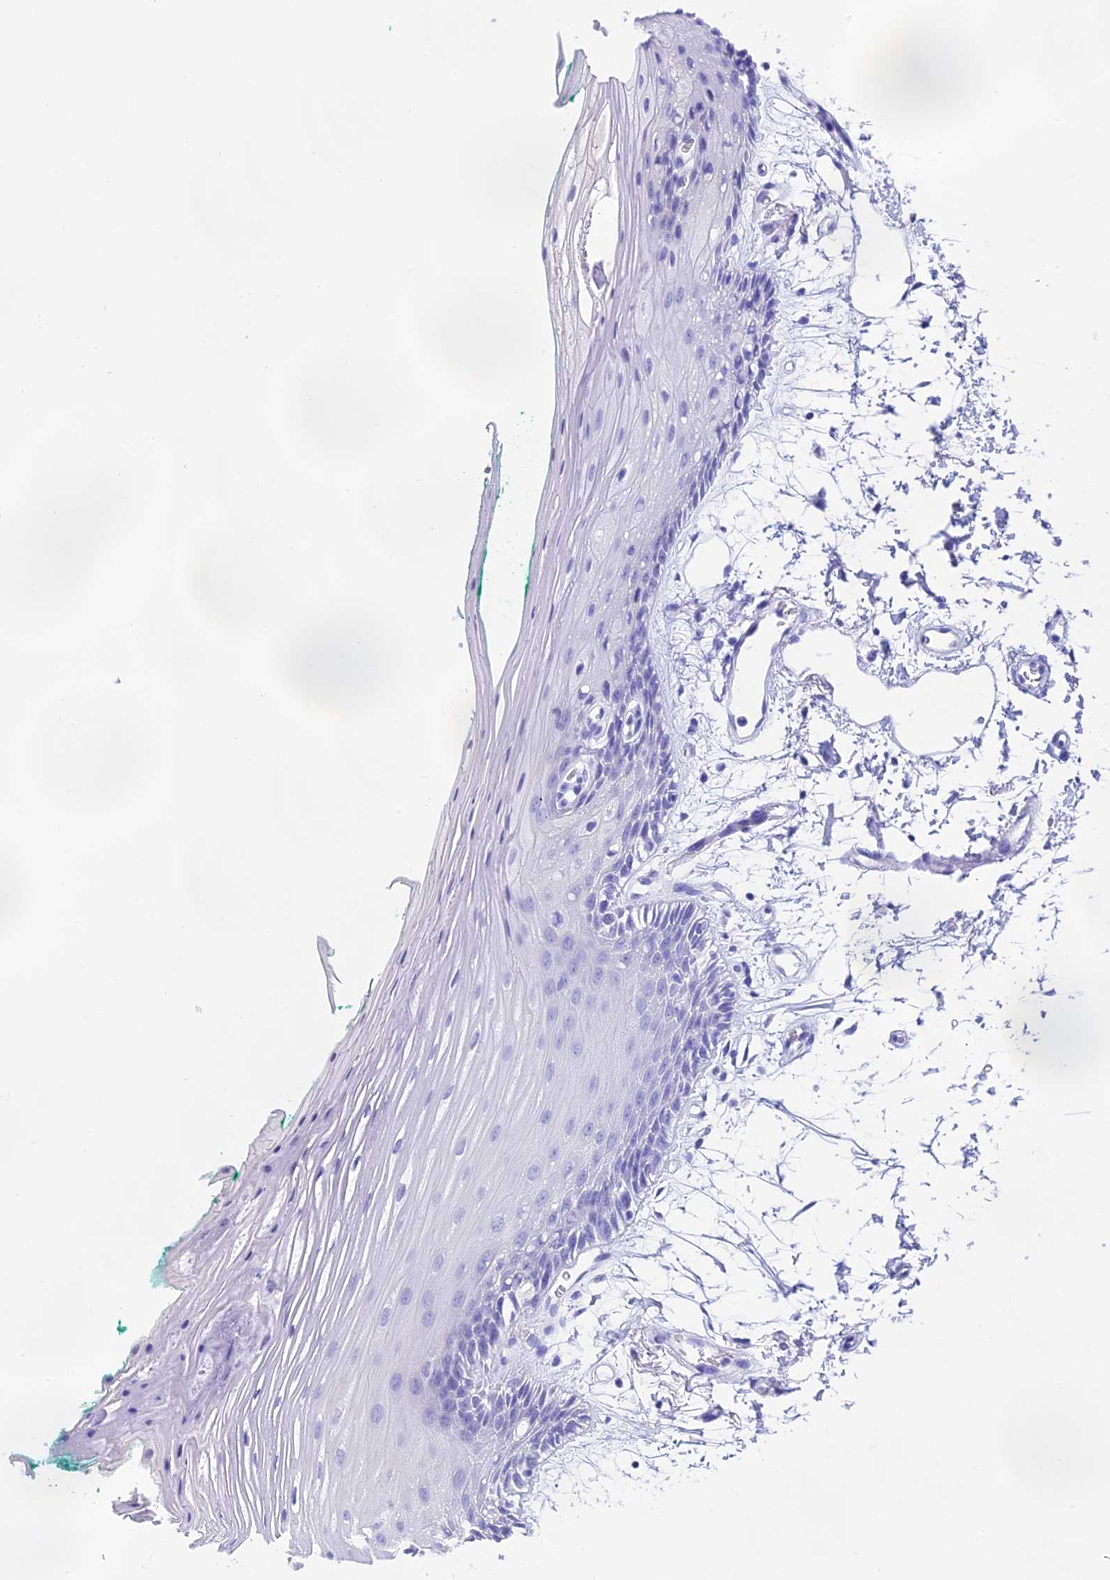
{"staining": {"intensity": "negative", "quantity": "none", "location": "none"}, "tissue": "oral mucosa", "cell_type": "Squamous epithelial cells", "image_type": "normal", "snomed": [{"axis": "morphology", "description": "Normal tissue, NOS"}, {"axis": "topography", "description": "Skeletal muscle"}, {"axis": "topography", "description": "Oral tissue"}, {"axis": "topography", "description": "Peripheral nerve tissue"}], "caption": "A photomicrograph of oral mucosa stained for a protein reveals no brown staining in squamous epithelial cells. (Immunohistochemistry (ihc), brightfield microscopy, high magnification).", "gene": "WFDC2", "patient": {"sex": "female", "age": 84}}